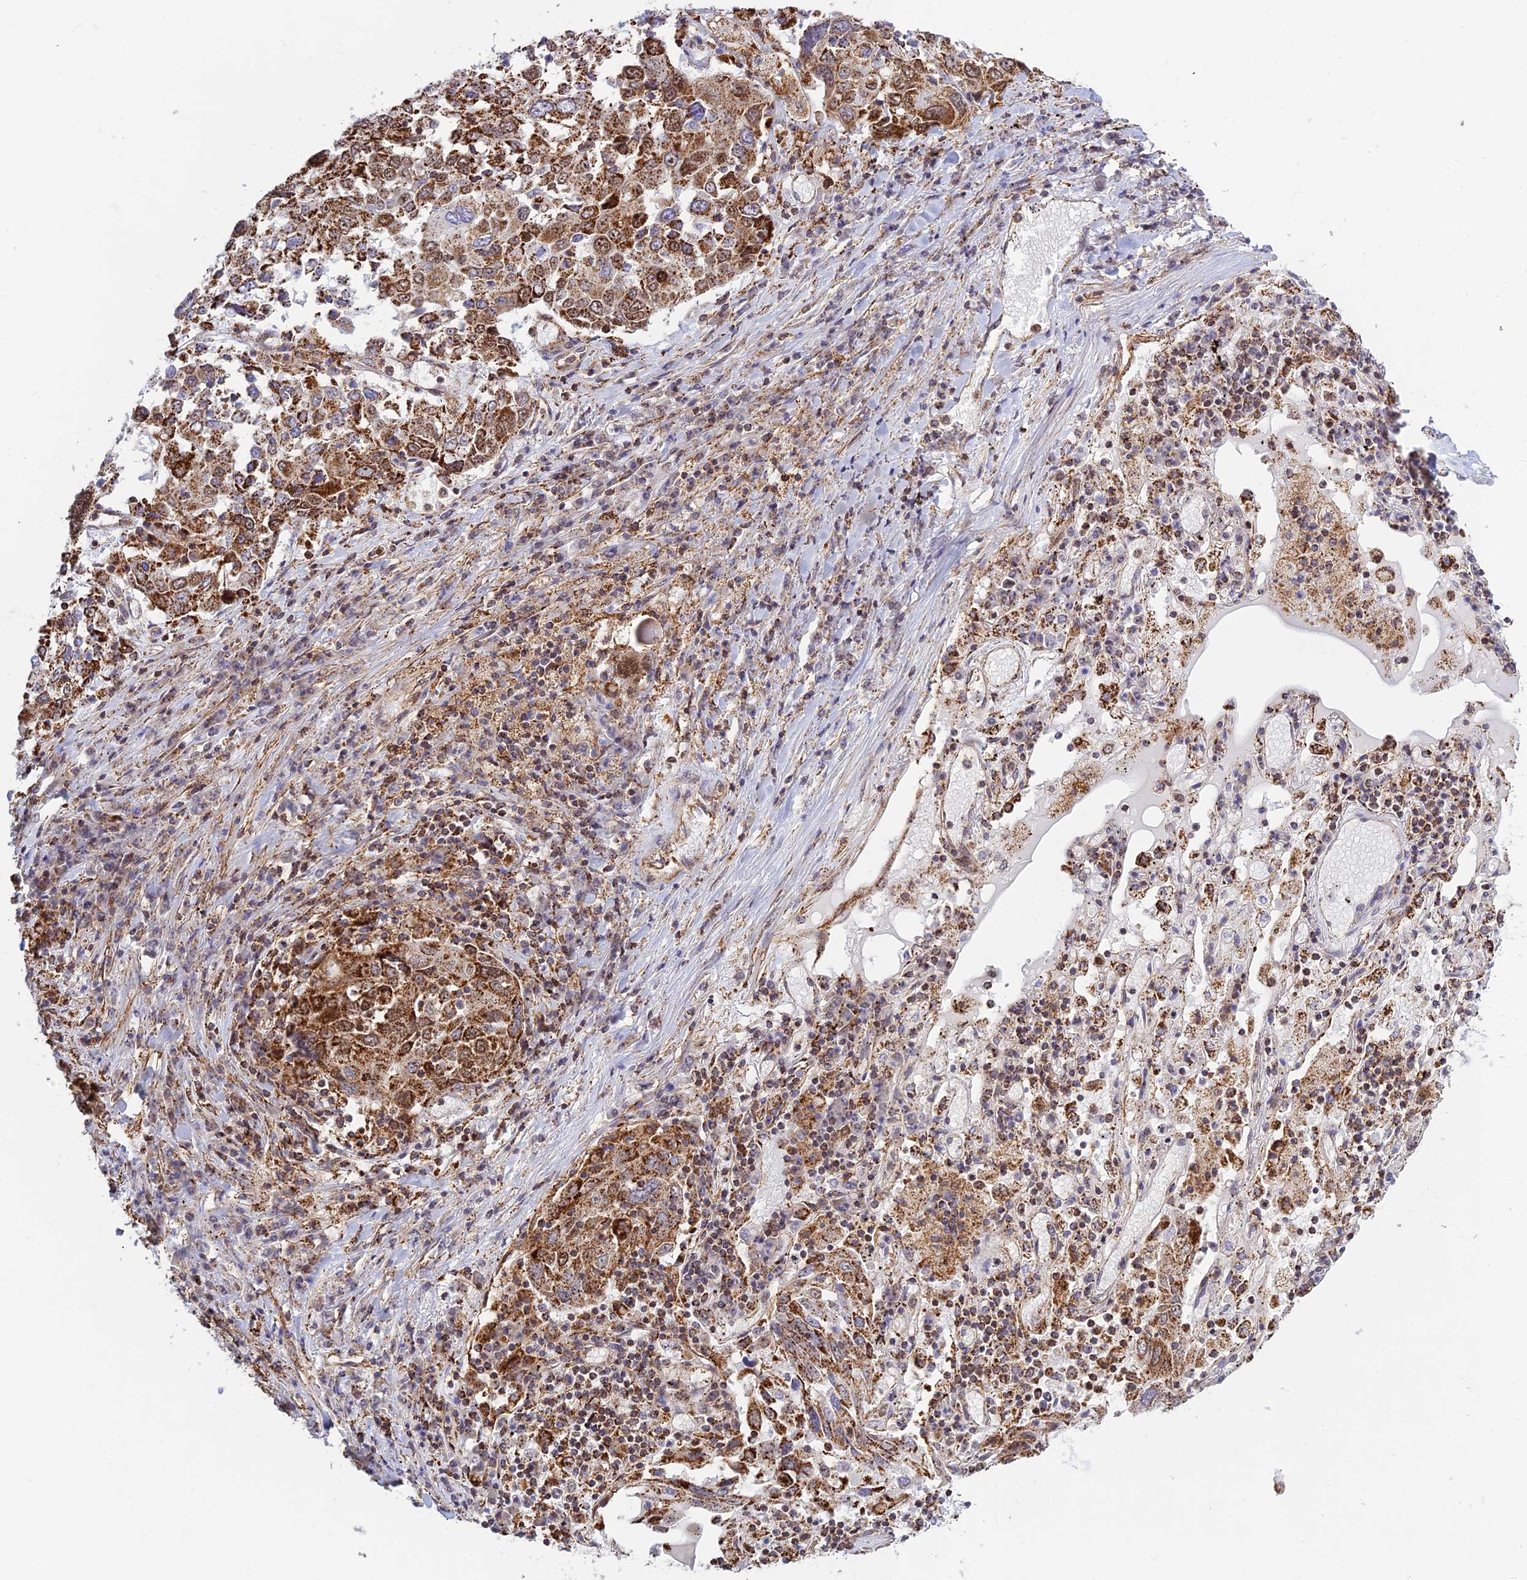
{"staining": {"intensity": "moderate", "quantity": "25%-75%", "location": "cytoplasmic/membranous"}, "tissue": "lung cancer", "cell_type": "Tumor cells", "image_type": "cancer", "snomed": [{"axis": "morphology", "description": "Squamous cell carcinoma, NOS"}, {"axis": "topography", "description": "Lung"}], "caption": "Squamous cell carcinoma (lung) stained with a brown dye demonstrates moderate cytoplasmic/membranous positive expression in approximately 25%-75% of tumor cells.", "gene": "POLR1G", "patient": {"sex": "male", "age": 65}}